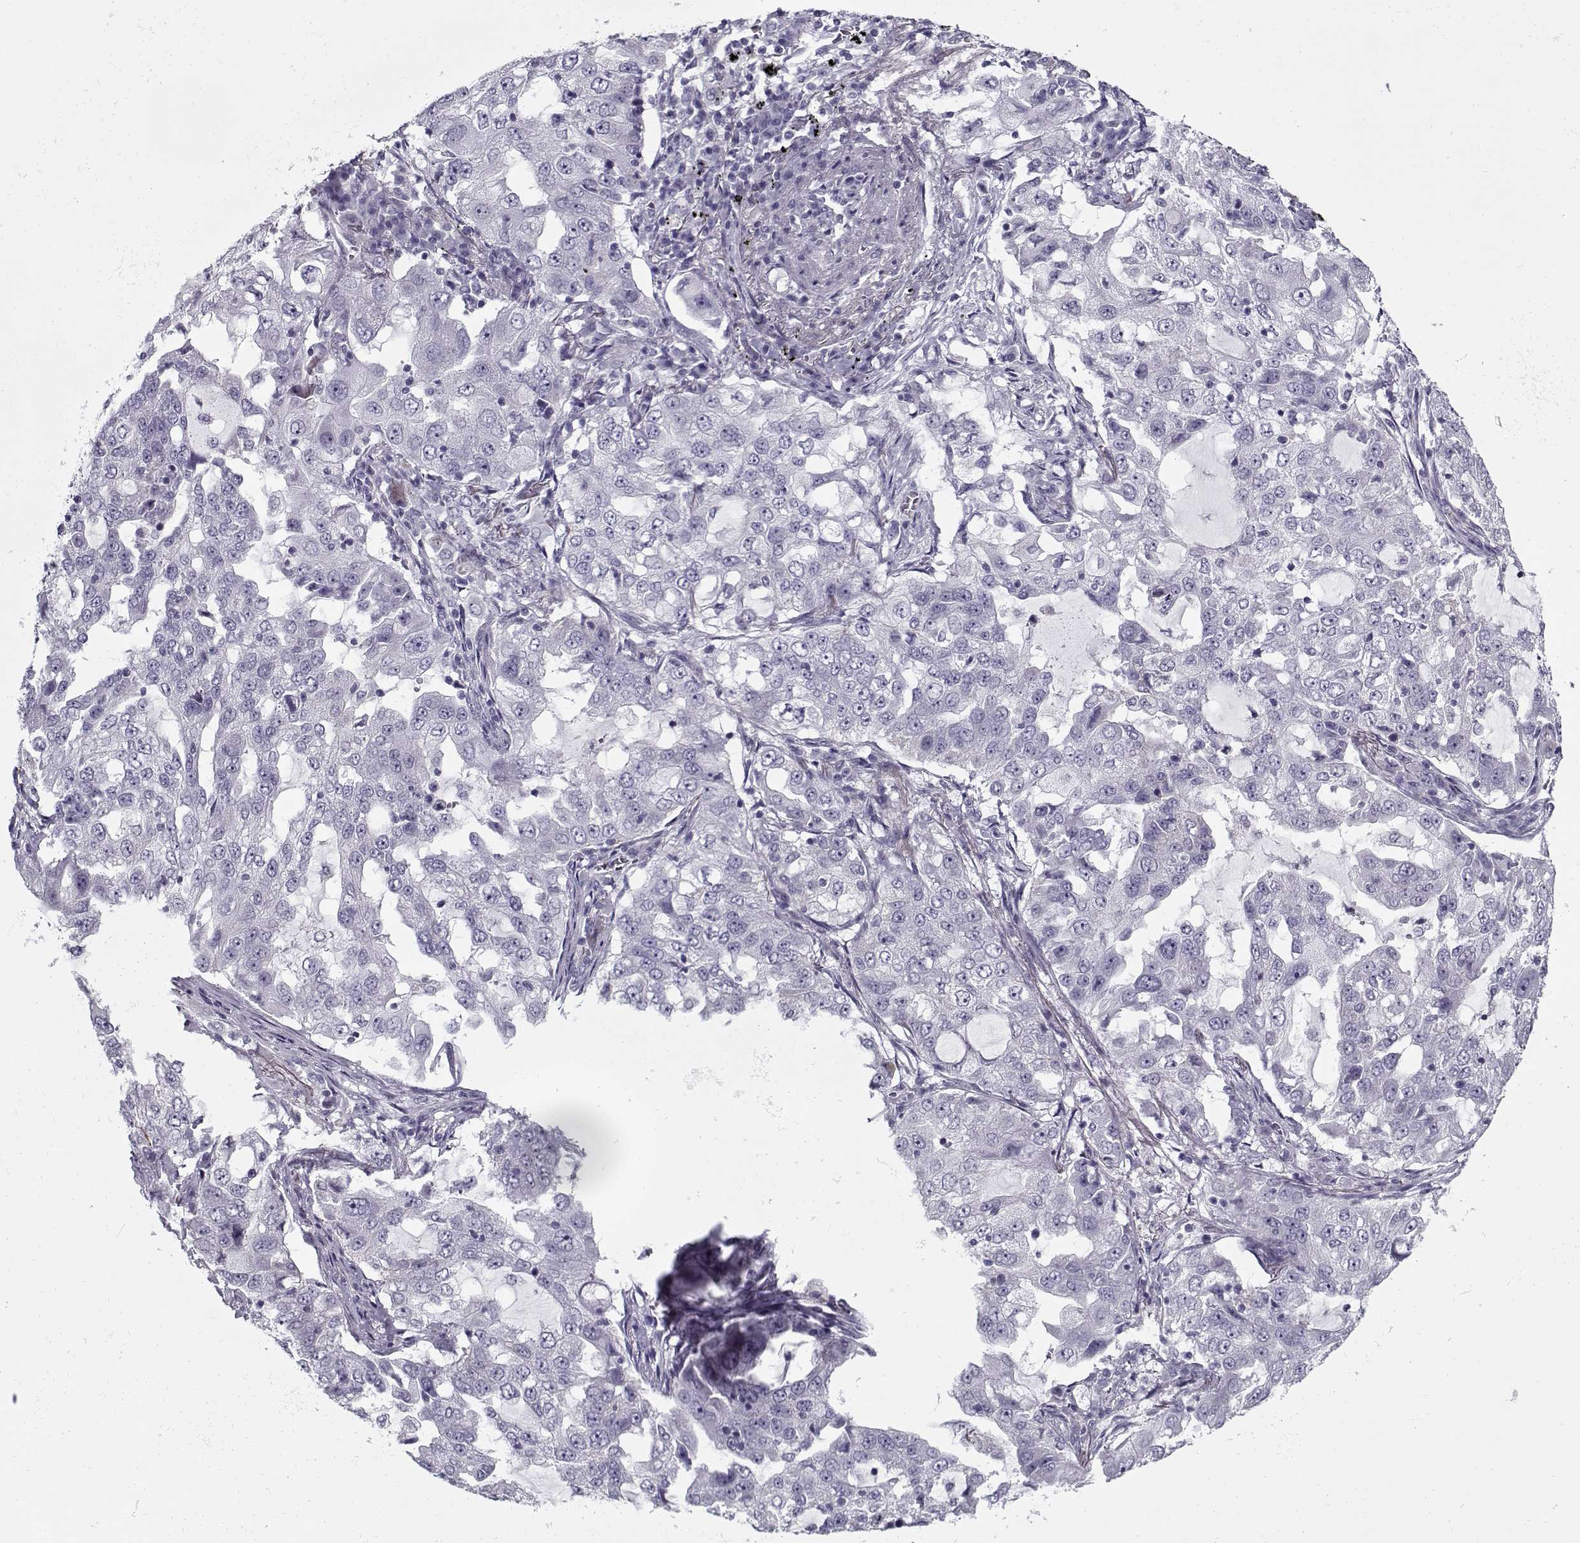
{"staining": {"intensity": "negative", "quantity": "none", "location": "none"}, "tissue": "lung cancer", "cell_type": "Tumor cells", "image_type": "cancer", "snomed": [{"axis": "morphology", "description": "Adenocarcinoma, NOS"}, {"axis": "topography", "description": "Lung"}], "caption": "IHC photomicrograph of neoplastic tissue: human lung cancer stained with DAB exhibits no significant protein expression in tumor cells.", "gene": "PP2D1", "patient": {"sex": "female", "age": 61}}